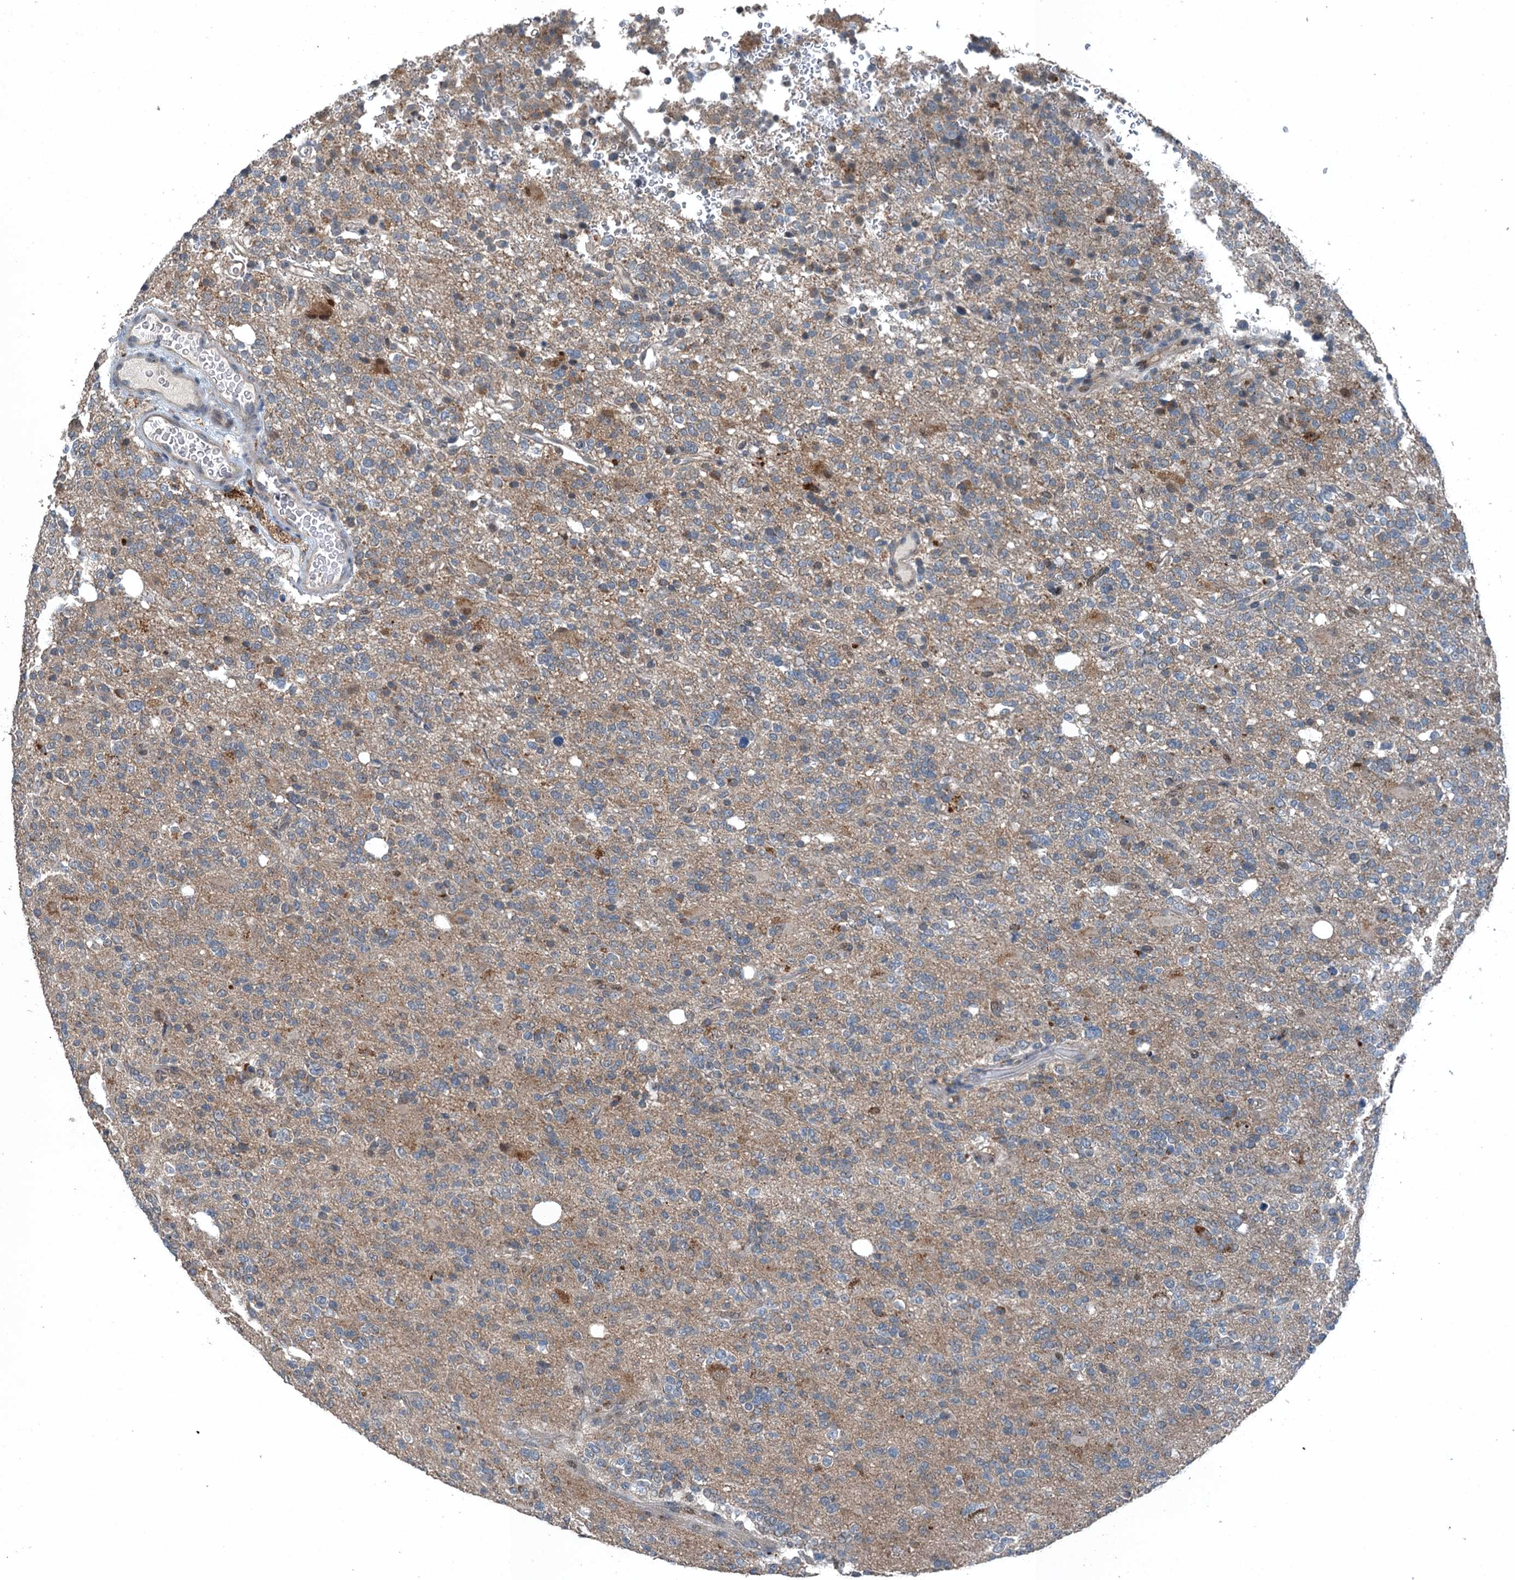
{"staining": {"intensity": "weak", "quantity": "<25%", "location": "cytoplasmic/membranous"}, "tissue": "glioma", "cell_type": "Tumor cells", "image_type": "cancer", "snomed": [{"axis": "morphology", "description": "Glioma, malignant, High grade"}, {"axis": "topography", "description": "Brain"}], "caption": "The image shows no staining of tumor cells in malignant glioma (high-grade). (DAB (3,3'-diaminobenzidine) immunohistochemistry (IHC), high magnification).", "gene": "BMERB1", "patient": {"sex": "female", "age": 62}}